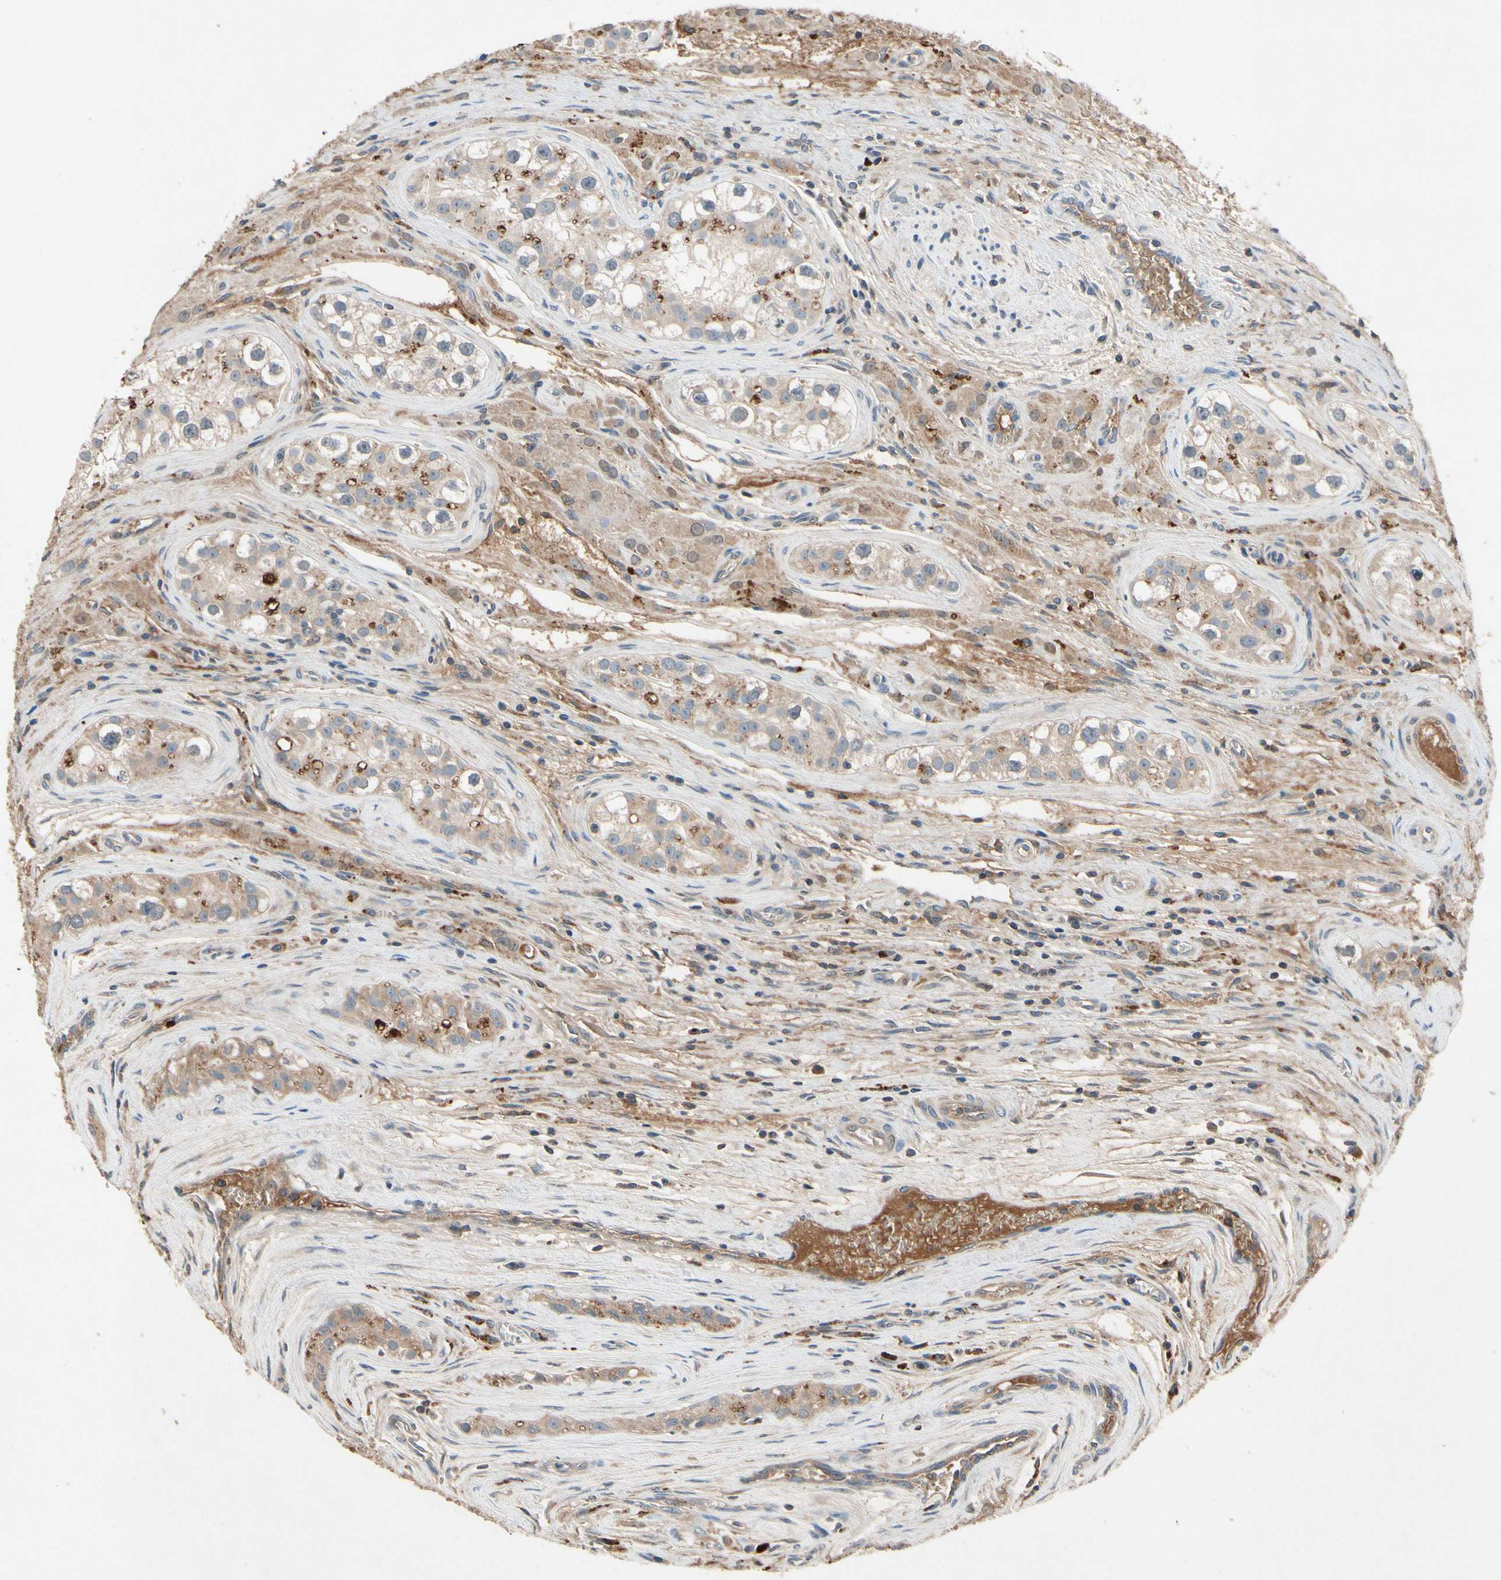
{"staining": {"intensity": "weak", "quantity": "25%-75%", "location": "cytoplasmic/membranous"}, "tissue": "testis cancer", "cell_type": "Tumor cells", "image_type": "cancer", "snomed": [{"axis": "morphology", "description": "Carcinoma, Embryonal, NOS"}, {"axis": "topography", "description": "Testis"}], "caption": "Immunohistochemical staining of human testis cancer displays low levels of weak cytoplasmic/membranous protein positivity in approximately 25%-75% of tumor cells.", "gene": "IL1RL1", "patient": {"sex": "male", "age": 28}}